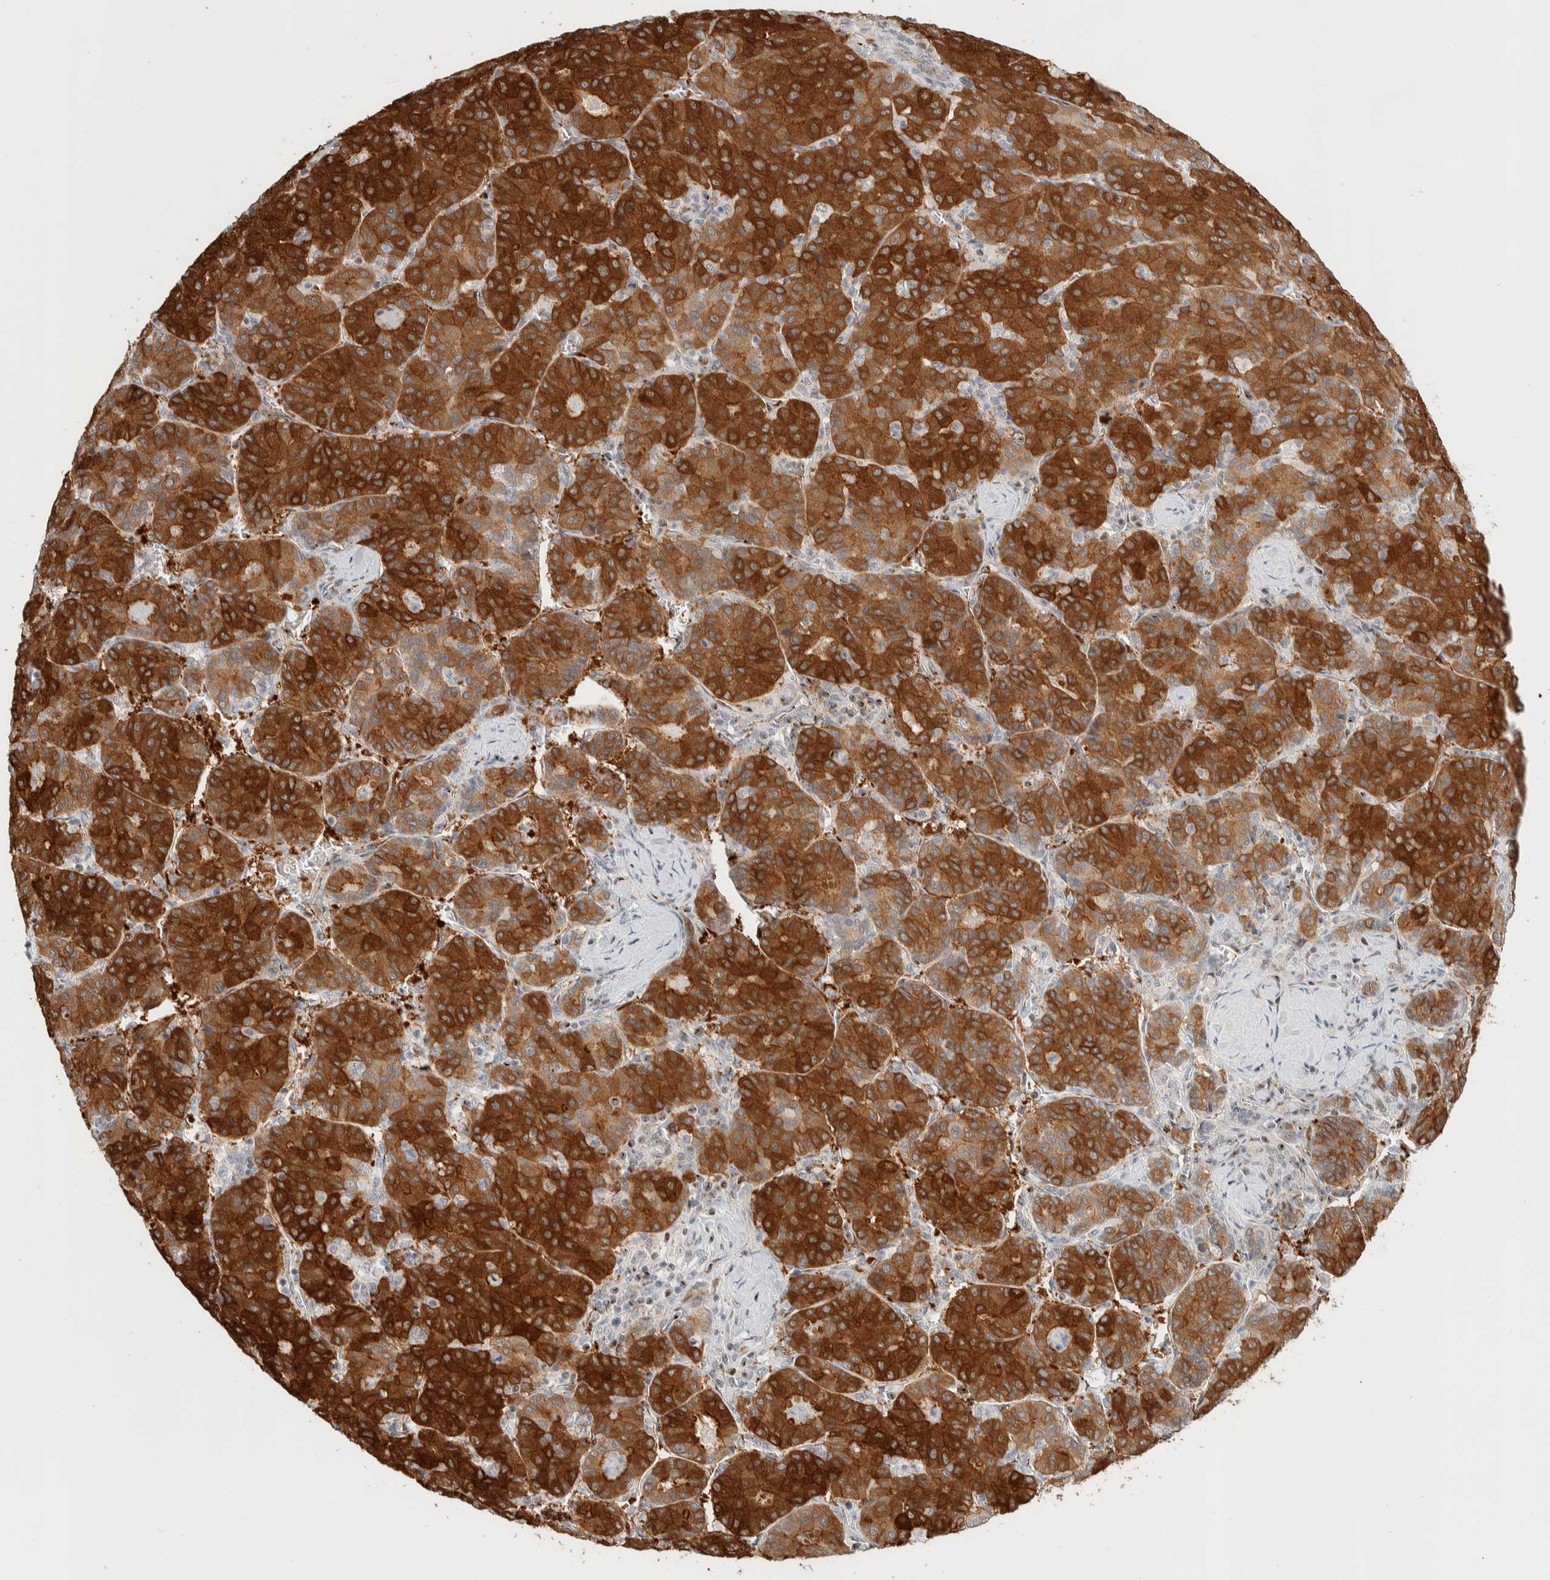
{"staining": {"intensity": "strong", "quantity": ">75%", "location": "cytoplasmic/membranous"}, "tissue": "liver cancer", "cell_type": "Tumor cells", "image_type": "cancer", "snomed": [{"axis": "morphology", "description": "Carcinoma, Hepatocellular, NOS"}, {"axis": "topography", "description": "Liver"}], "caption": "A brown stain shows strong cytoplasmic/membranous expression of a protein in hepatocellular carcinoma (liver) tumor cells.", "gene": "ZBTB2", "patient": {"sex": "male", "age": 65}}